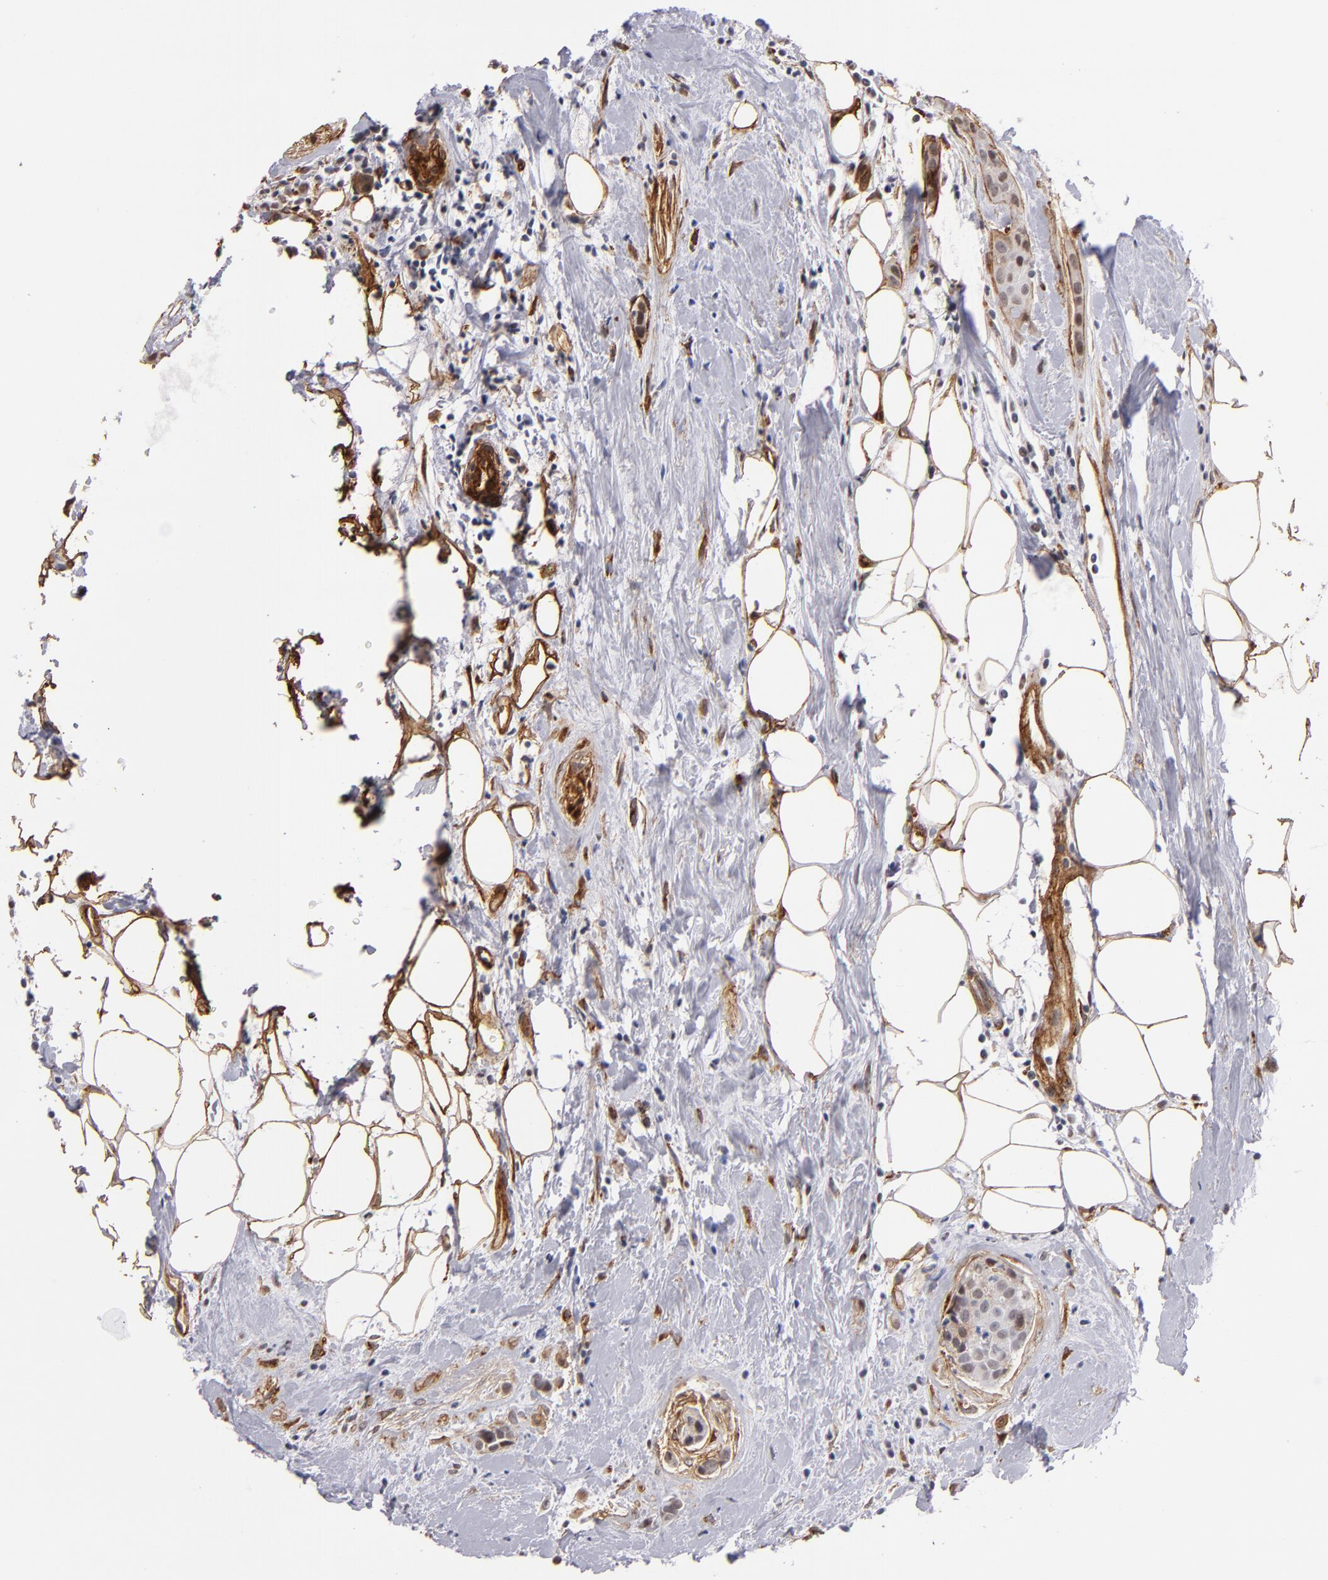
{"staining": {"intensity": "weak", "quantity": "25%-75%", "location": "cytoplasmic/membranous"}, "tissue": "breast cancer", "cell_type": "Tumor cells", "image_type": "cancer", "snomed": [{"axis": "morphology", "description": "Duct carcinoma"}, {"axis": "topography", "description": "Breast"}], "caption": "Breast cancer (invasive ductal carcinoma) stained with immunohistochemistry (IHC) demonstrates weak cytoplasmic/membranous staining in about 25%-75% of tumor cells. (DAB IHC, brown staining for protein, blue staining for nuclei).", "gene": "LAMC1", "patient": {"sex": "female", "age": 45}}